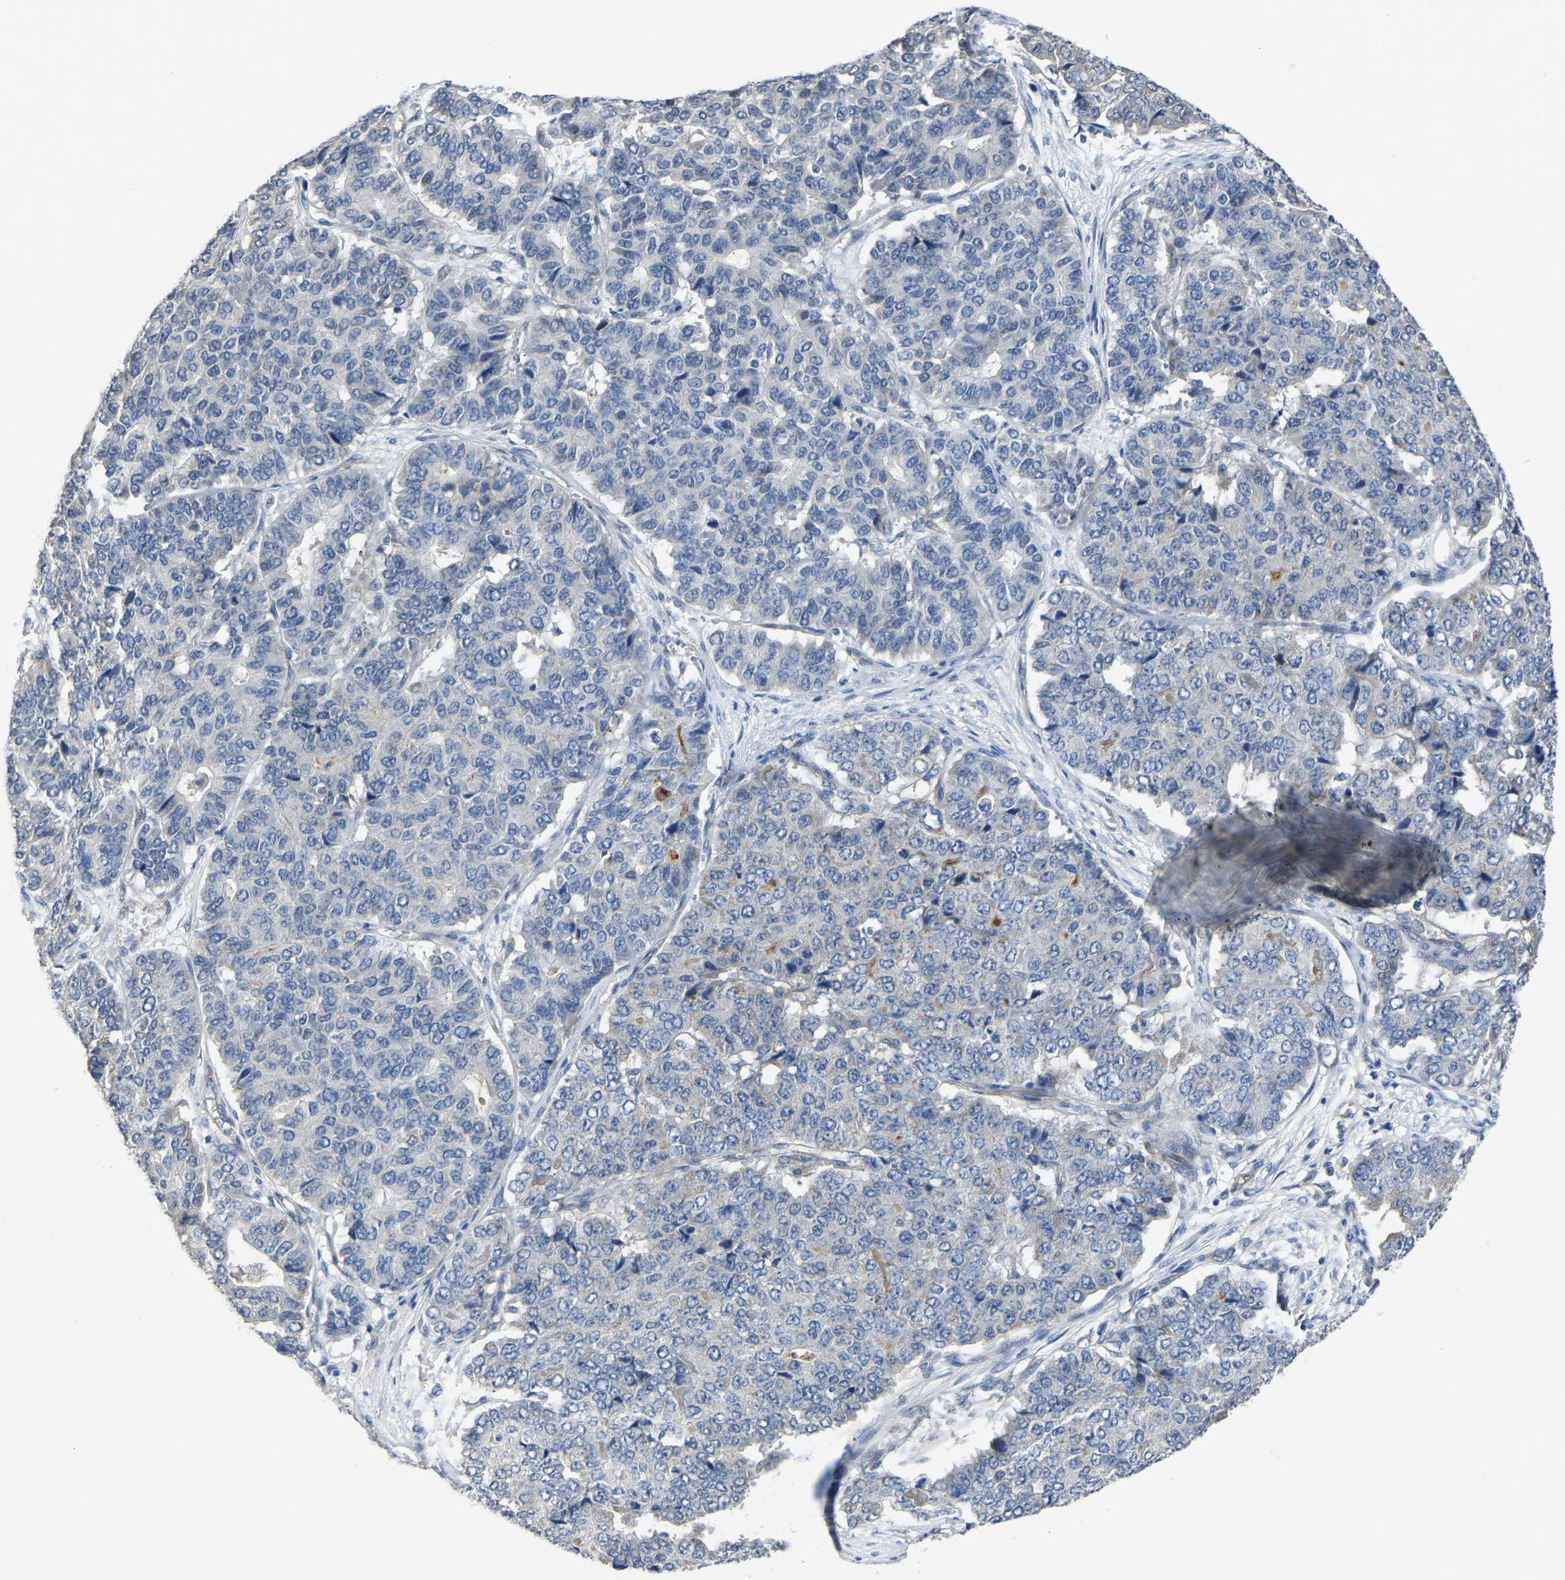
{"staining": {"intensity": "negative", "quantity": "none", "location": "none"}, "tissue": "pancreatic cancer", "cell_type": "Tumor cells", "image_type": "cancer", "snomed": [{"axis": "morphology", "description": "Adenocarcinoma, NOS"}, {"axis": "topography", "description": "Pancreas"}], "caption": "A micrograph of pancreatic adenocarcinoma stained for a protein demonstrates no brown staining in tumor cells. (Immunohistochemistry (ihc), brightfield microscopy, high magnification).", "gene": "HIGD2B", "patient": {"sex": "male", "age": 50}}